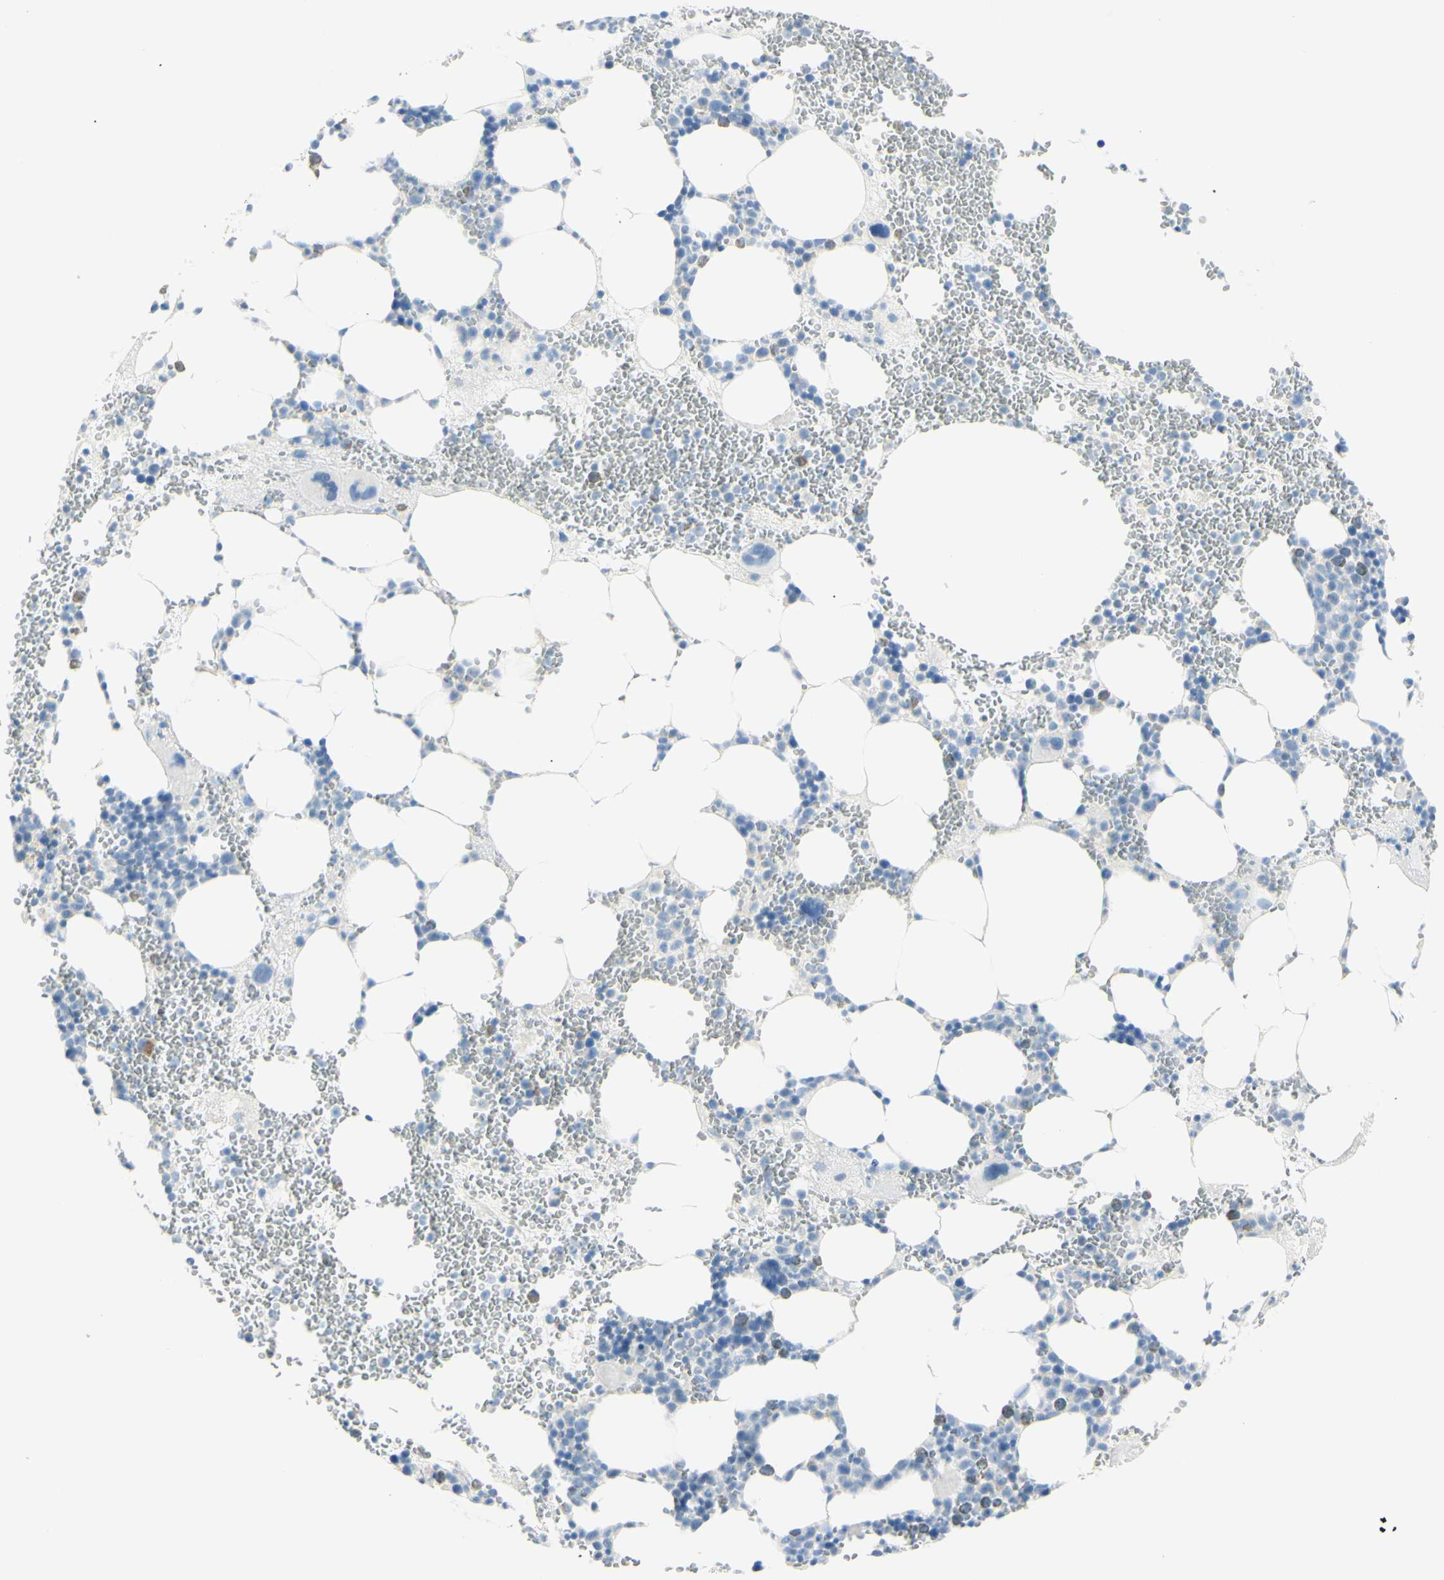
{"staining": {"intensity": "negative", "quantity": "none", "location": "none"}, "tissue": "bone marrow", "cell_type": "Hematopoietic cells", "image_type": "normal", "snomed": [{"axis": "morphology", "description": "Normal tissue, NOS"}, {"axis": "morphology", "description": "Inflammation, NOS"}, {"axis": "topography", "description": "Bone marrow"}], "caption": "A high-resolution micrograph shows IHC staining of normal bone marrow, which shows no significant positivity in hematopoietic cells.", "gene": "TSPAN1", "patient": {"sex": "female", "age": 76}}